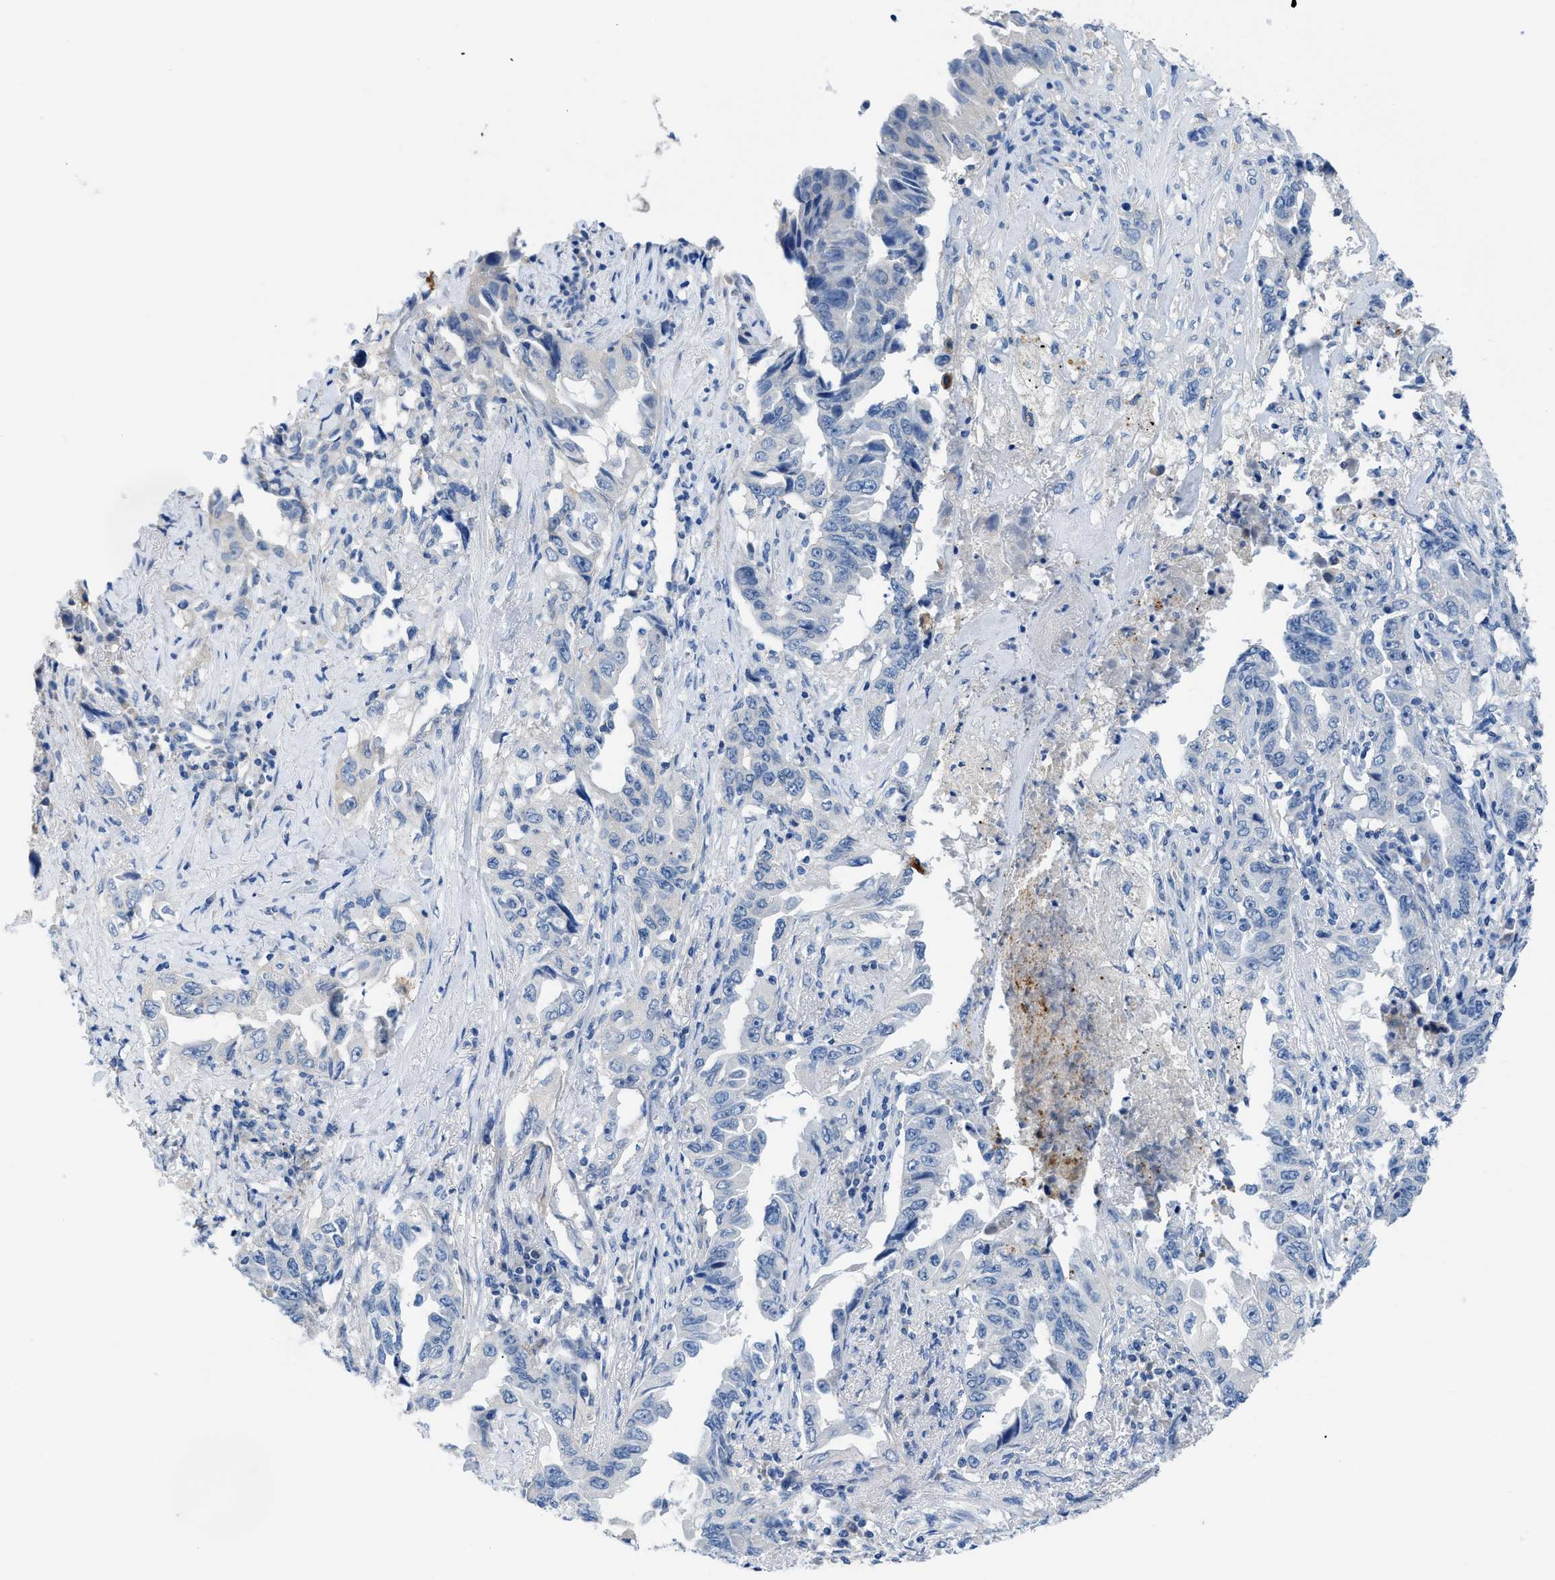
{"staining": {"intensity": "negative", "quantity": "none", "location": "none"}, "tissue": "lung cancer", "cell_type": "Tumor cells", "image_type": "cancer", "snomed": [{"axis": "morphology", "description": "Adenocarcinoma, NOS"}, {"axis": "topography", "description": "Lung"}], "caption": "The micrograph exhibits no significant staining in tumor cells of lung cancer.", "gene": "SLC10A6", "patient": {"sex": "female", "age": 51}}